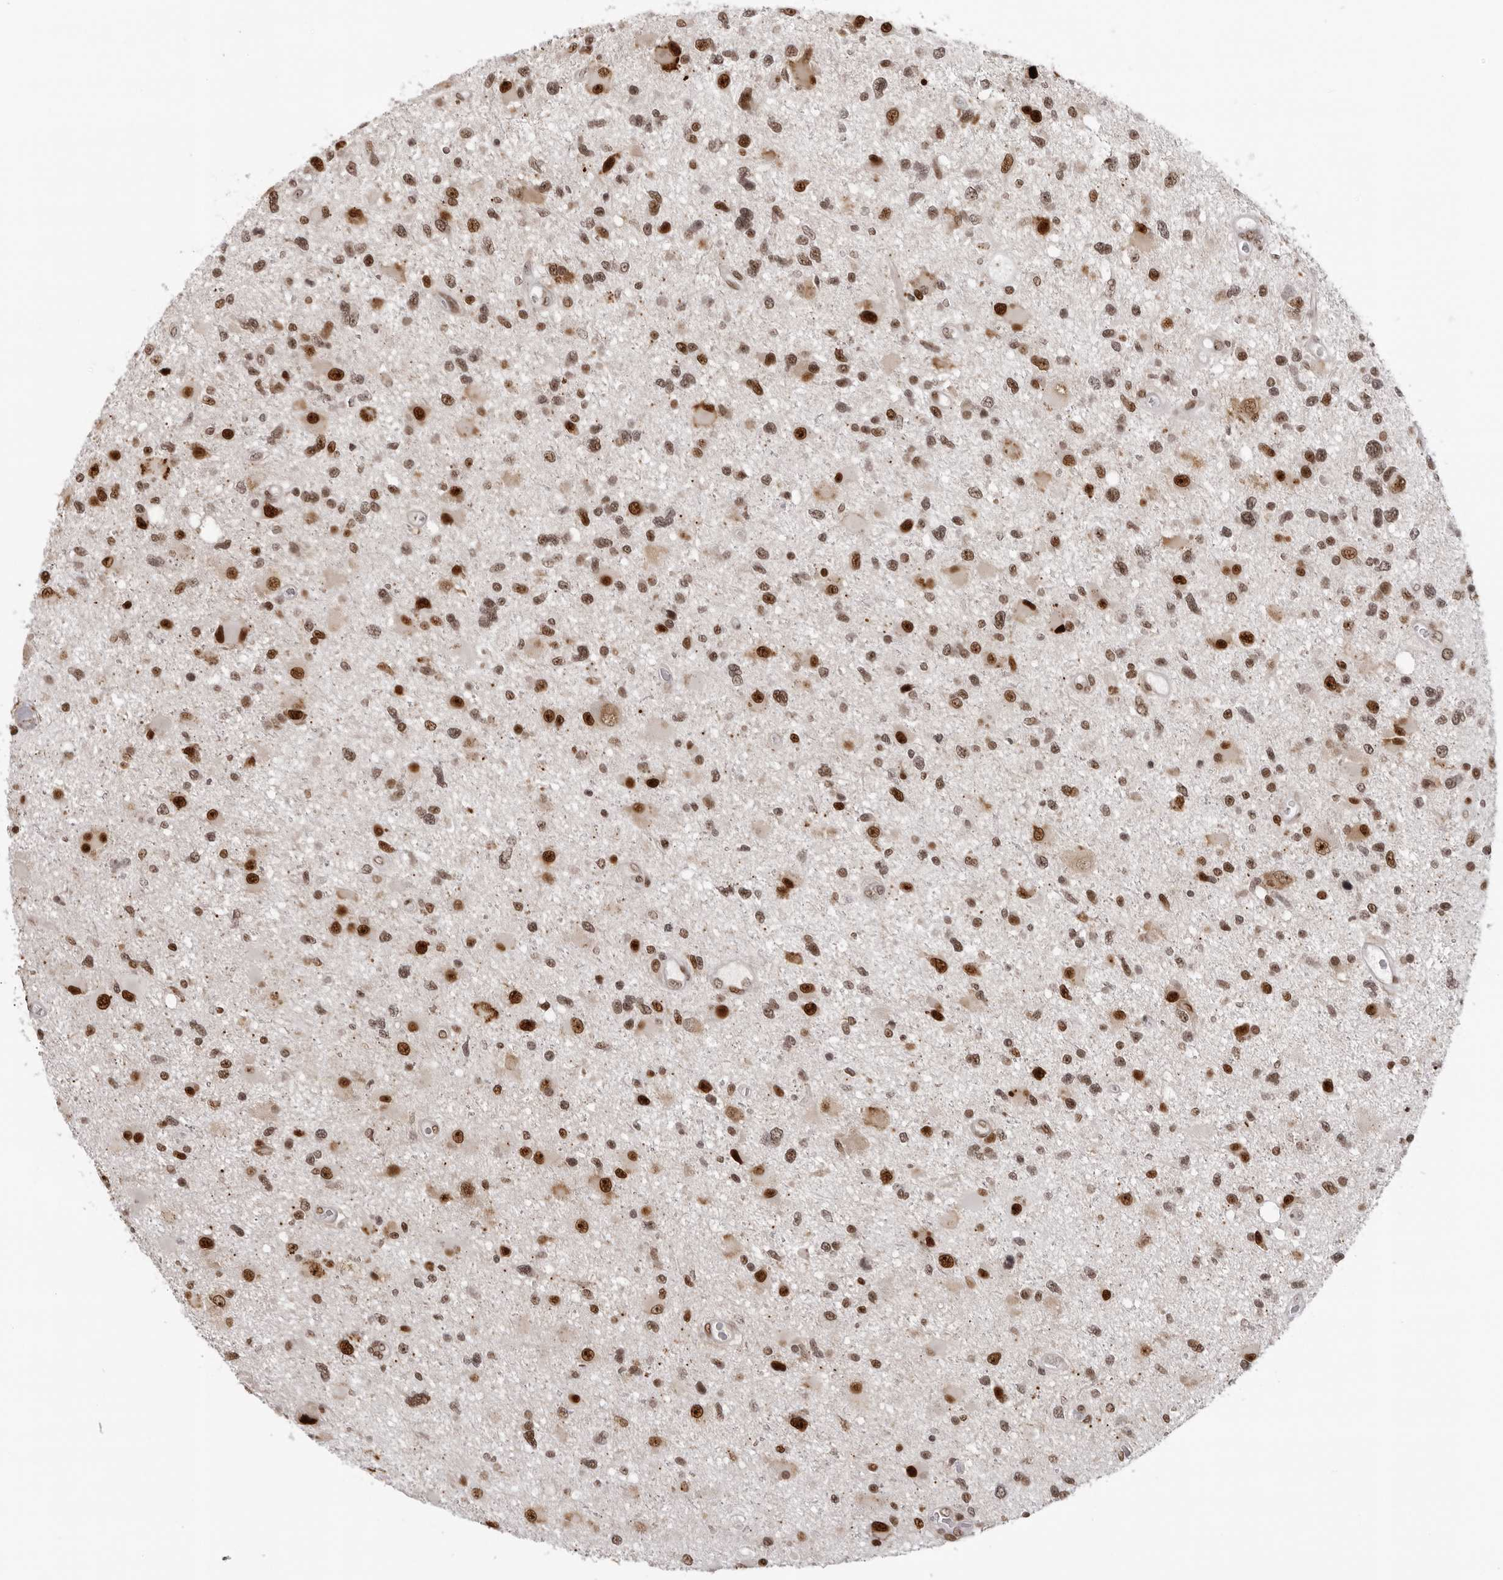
{"staining": {"intensity": "moderate", "quantity": ">75%", "location": "nuclear"}, "tissue": "glioma", "cell_type": "Tumor cells", "image_type": "cancer", "snomed": [{"axis": "morphology", "description": "Glioma, malignant, High grade"}, {"axis": "topography", "description": "Brain"}], "caption": "An immunohistochemistry image of neoplastic tissue is shown. Protein staining in brown labels moderate nuclear positivity in high-grade glioma (malignant) within tumor cells. (DAB (3,3'-diaminobenzidine) = brown stain, brightfield microscopy at high magnification).", "gene": "HEXIM2", "patient": {"sex": "male", "age": 33}}